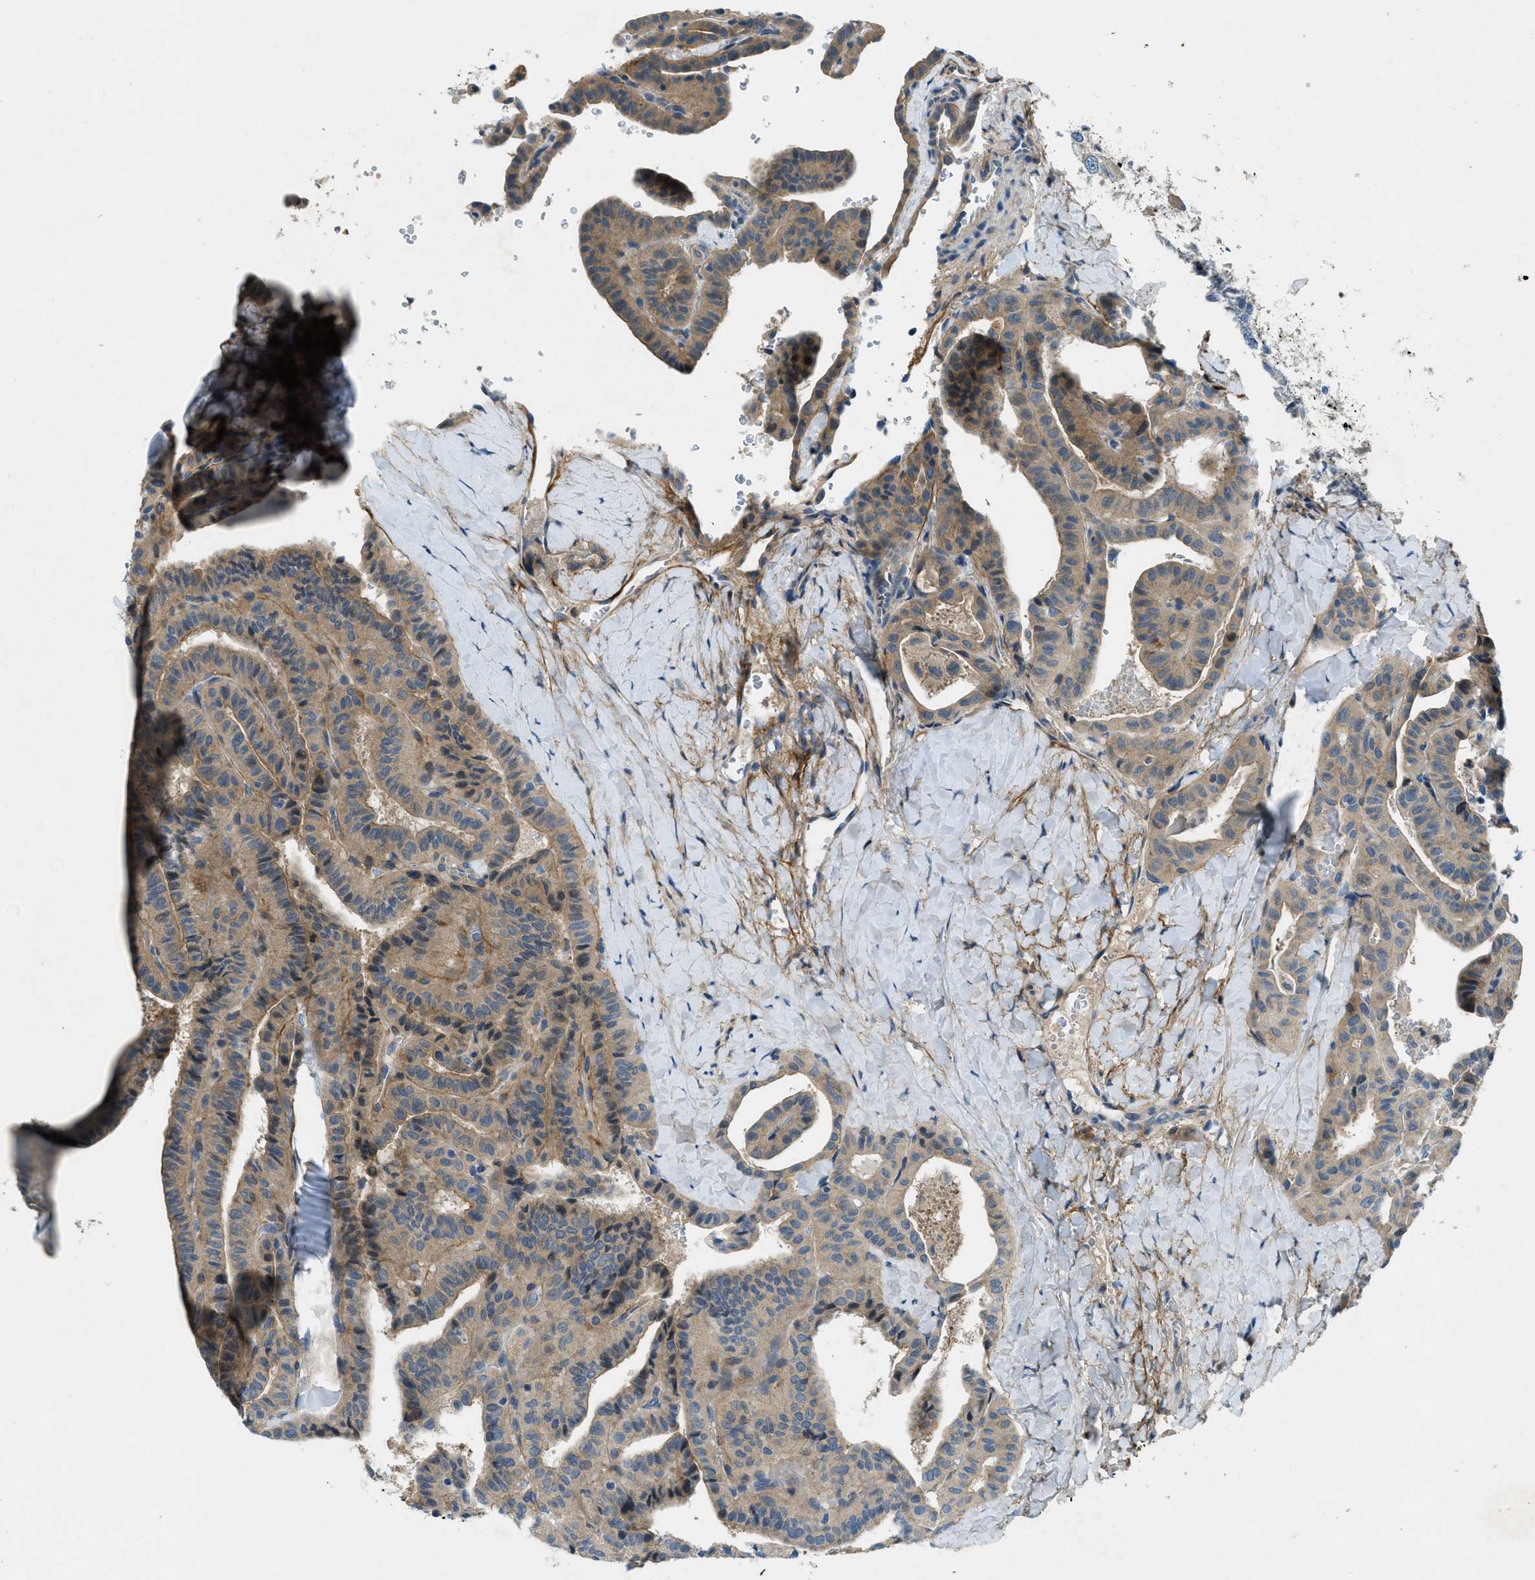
{"staining": {"intensity": "moderate", "quantity": "<25%", "location": "cytoplasmic/membranous"}, "tissue": "thyroid cancer", "cell_type": "Tumor cells", "image_type": "cancer", "snomed": [{"axis": "morphology", "description": "Papillary adenocarcinoma, NOS"}, {"axis": "topography", "description": "Thyroid gland"}], "caption": "Immunohistochemistry histopathology image of human thyroid cancer stained for a protein (brown), which demonstrates low levels of moderate cytoplasmic/membranous expression in approximately <25% of tumor cells.", "gene": "SNX14", "patient": {"sex": "male", "age": 77}}